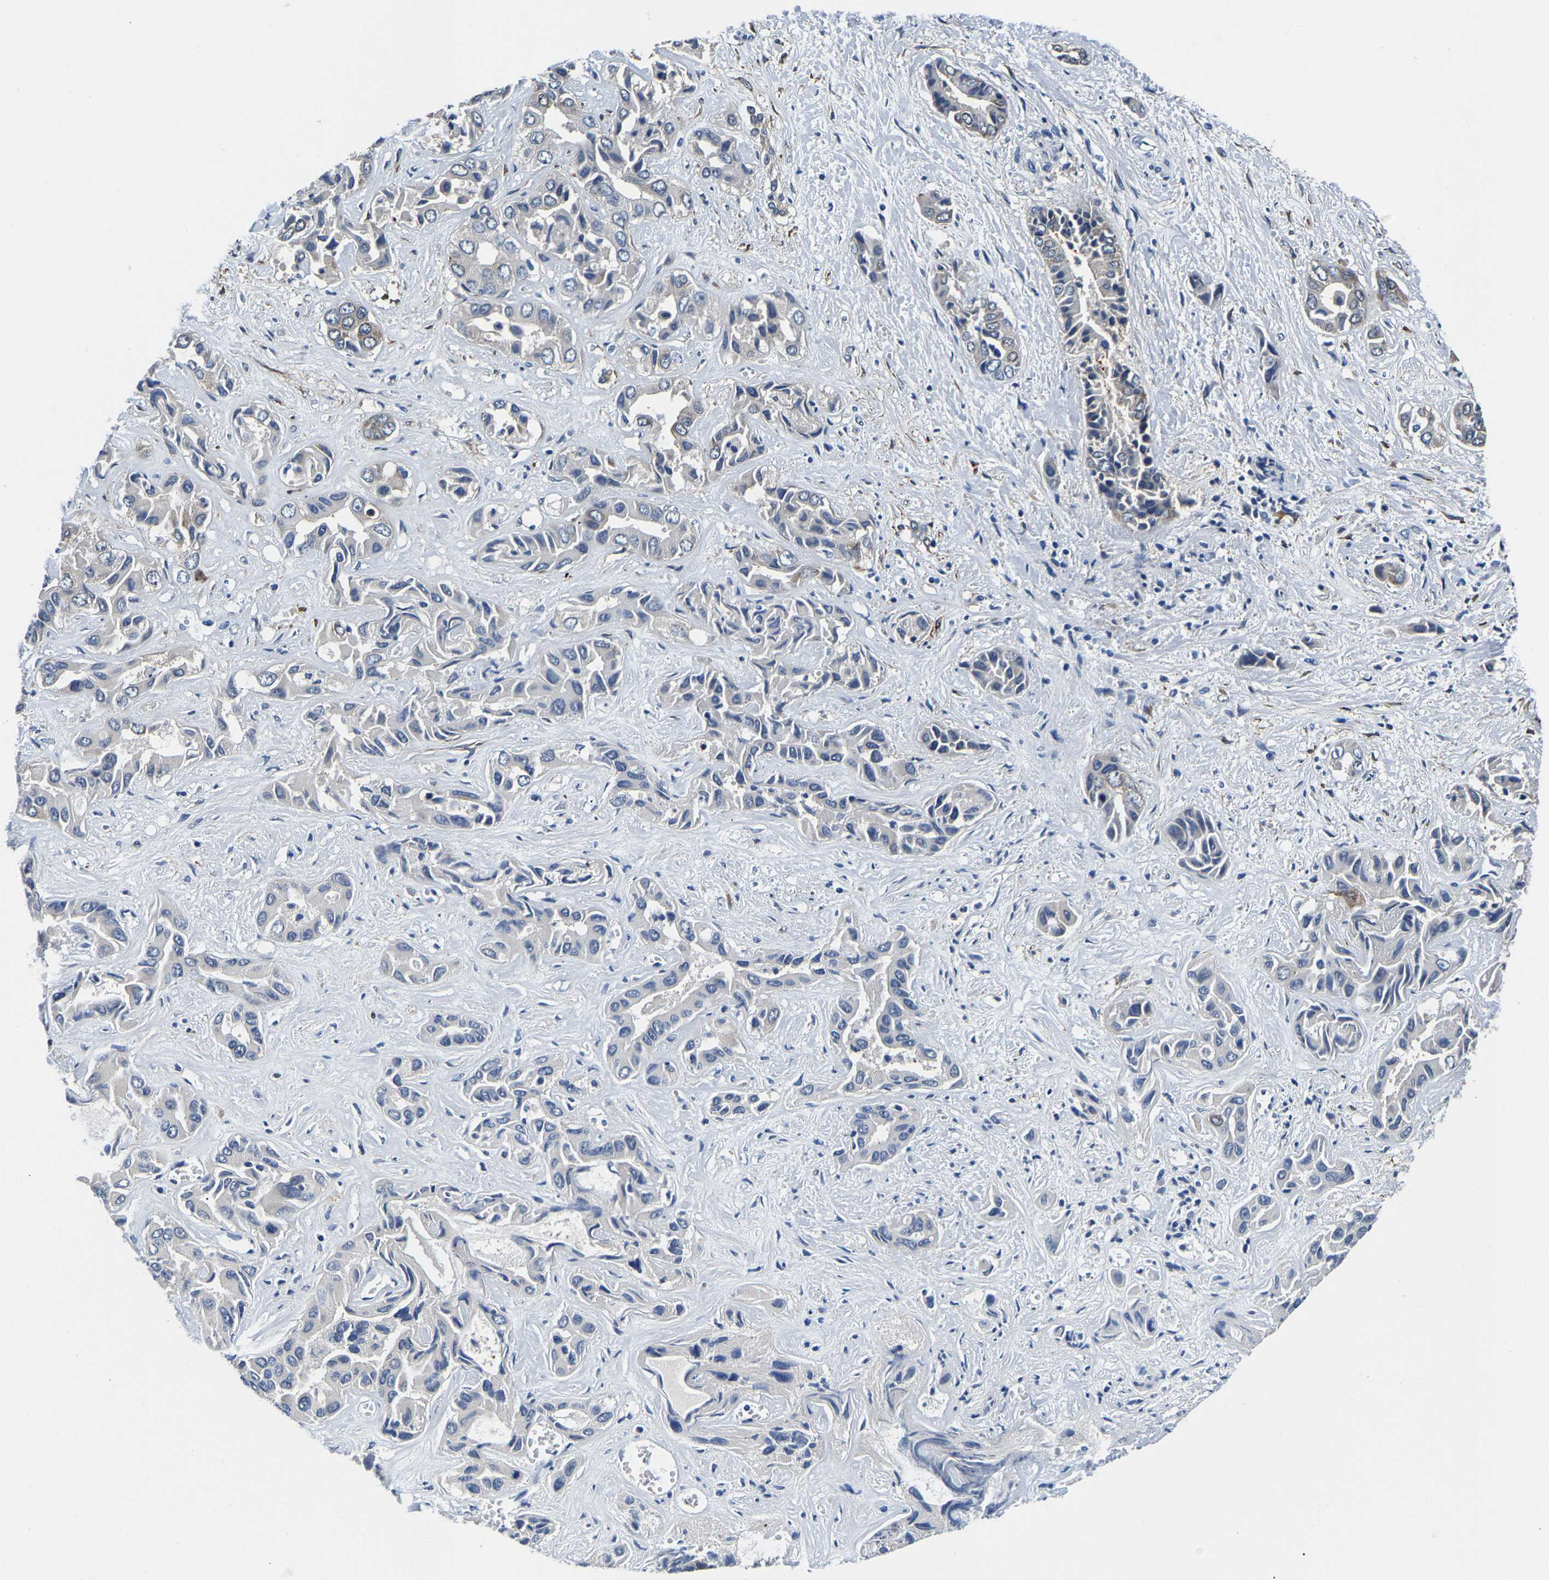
{"staining": {"intensity": "negative", "quantity": "none", "location": "none"}, "tissue": "liver cancer", "cell_type": "Tumor cells", "image_type": "cancer", "snomed": [{"axis": "morphology", "description": "Cholangiocarcinoma"}, {"axis": "topography", "description": "Liver"}], "caption": "There is no significant expression in tumor cells of liver cholangiocarcinoma.", "gene": "S100A13", "patient": {"sex": "female", "age": 52}}